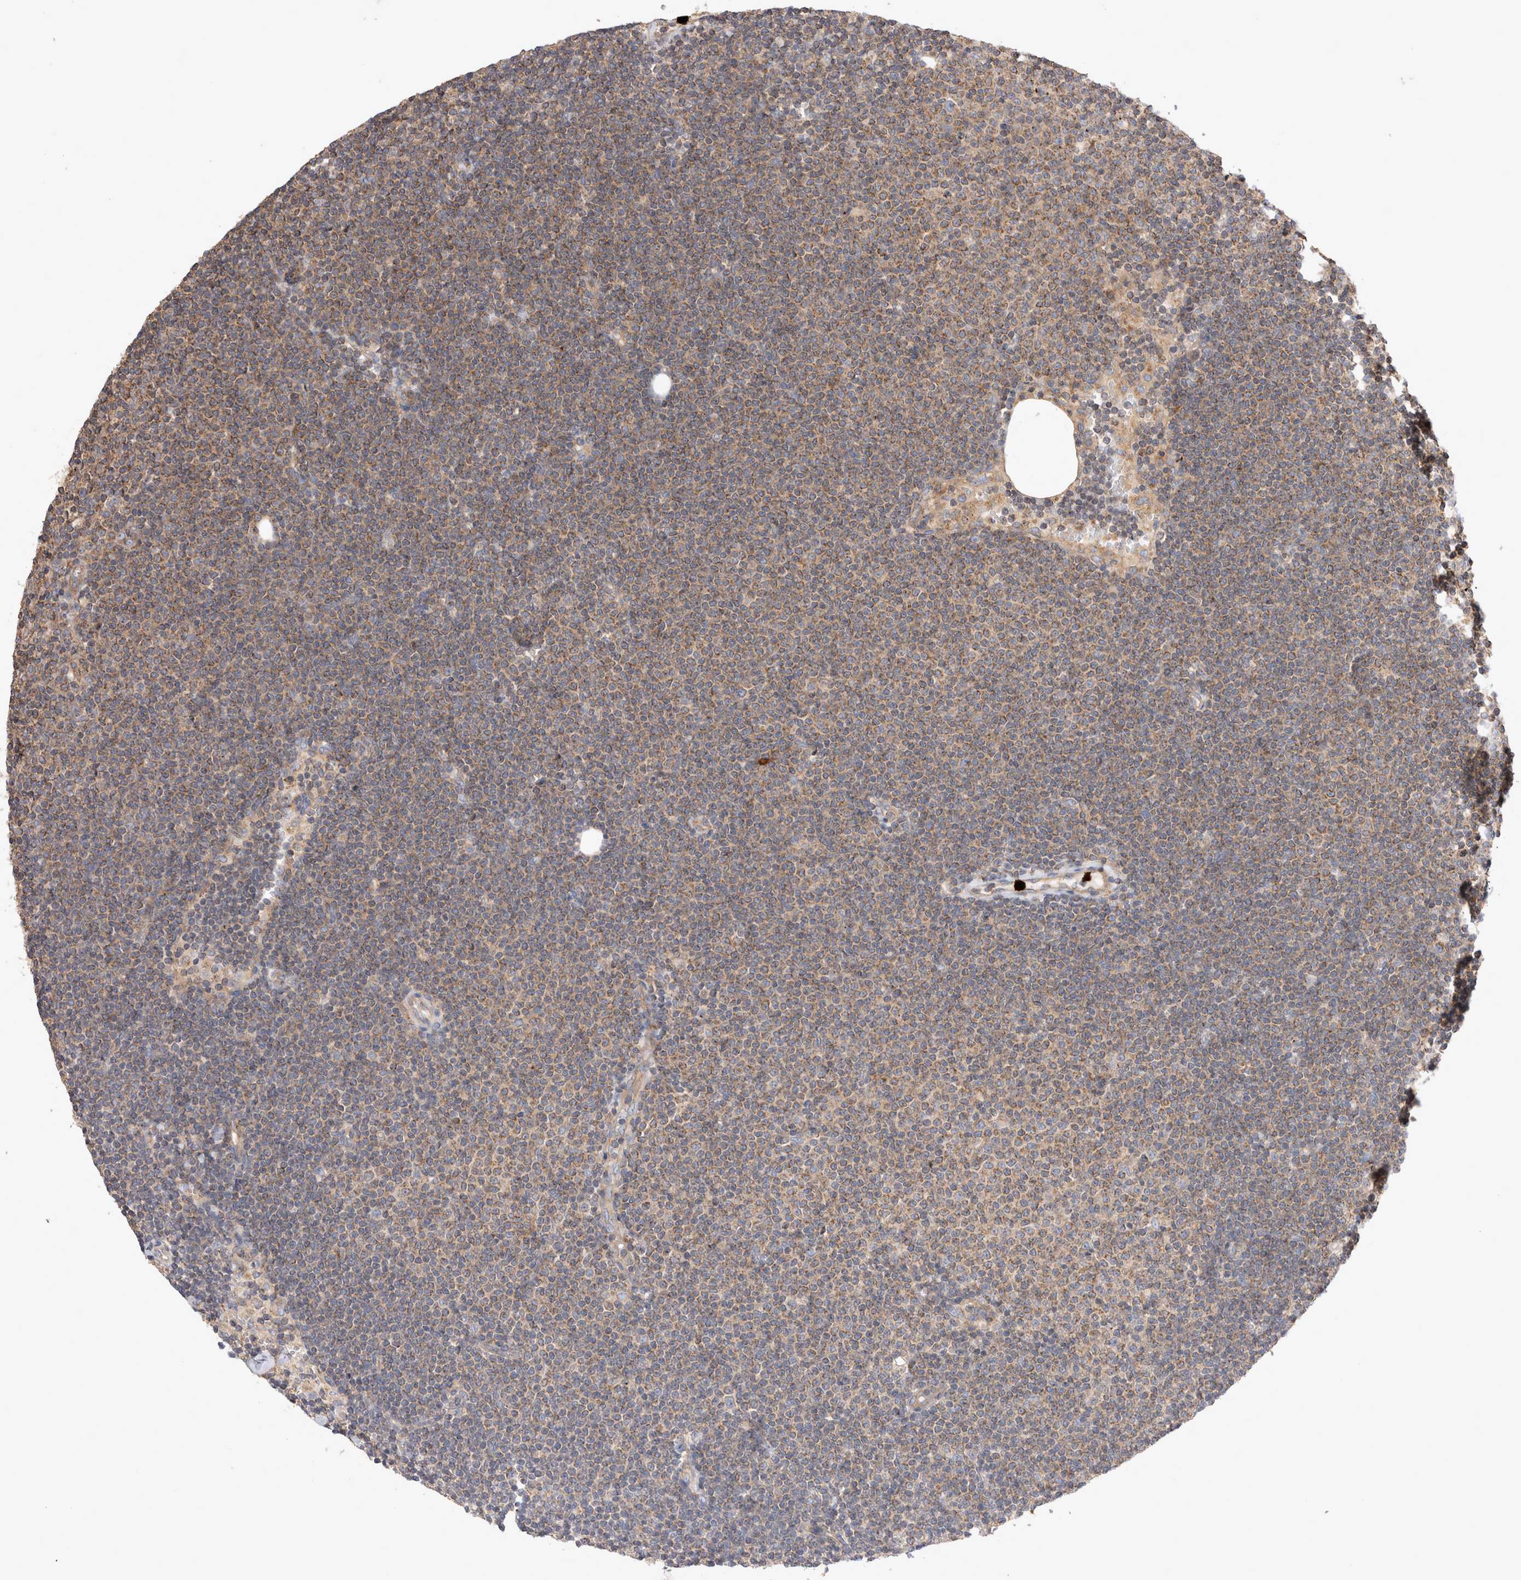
{"staining": {"intensity": "weak", "quantity": ">75%", "location": "cytoplasmic/membranous"}, "tissue": "lymphoma", "cell_type": "Tumor cells", "image_type": "cancer", "snomed": [{"axis": "morphology", "description": "Malignant lymphoma, non-Hodgkin's type, Low grade"}, {"axis": "topography", "description": "Lymph node"}], "caption": "Immunohistochemistry (IHC) of human low-grade malignant lymphoma, non-Hodgkin's type exhibits low levels of weak cytoplasmic/membranous staining in approximately >75% of tumor cells. Nuclei are stained in blue.", "gene": "NXT2", "patient": {"sex": "female", "age": 53}}